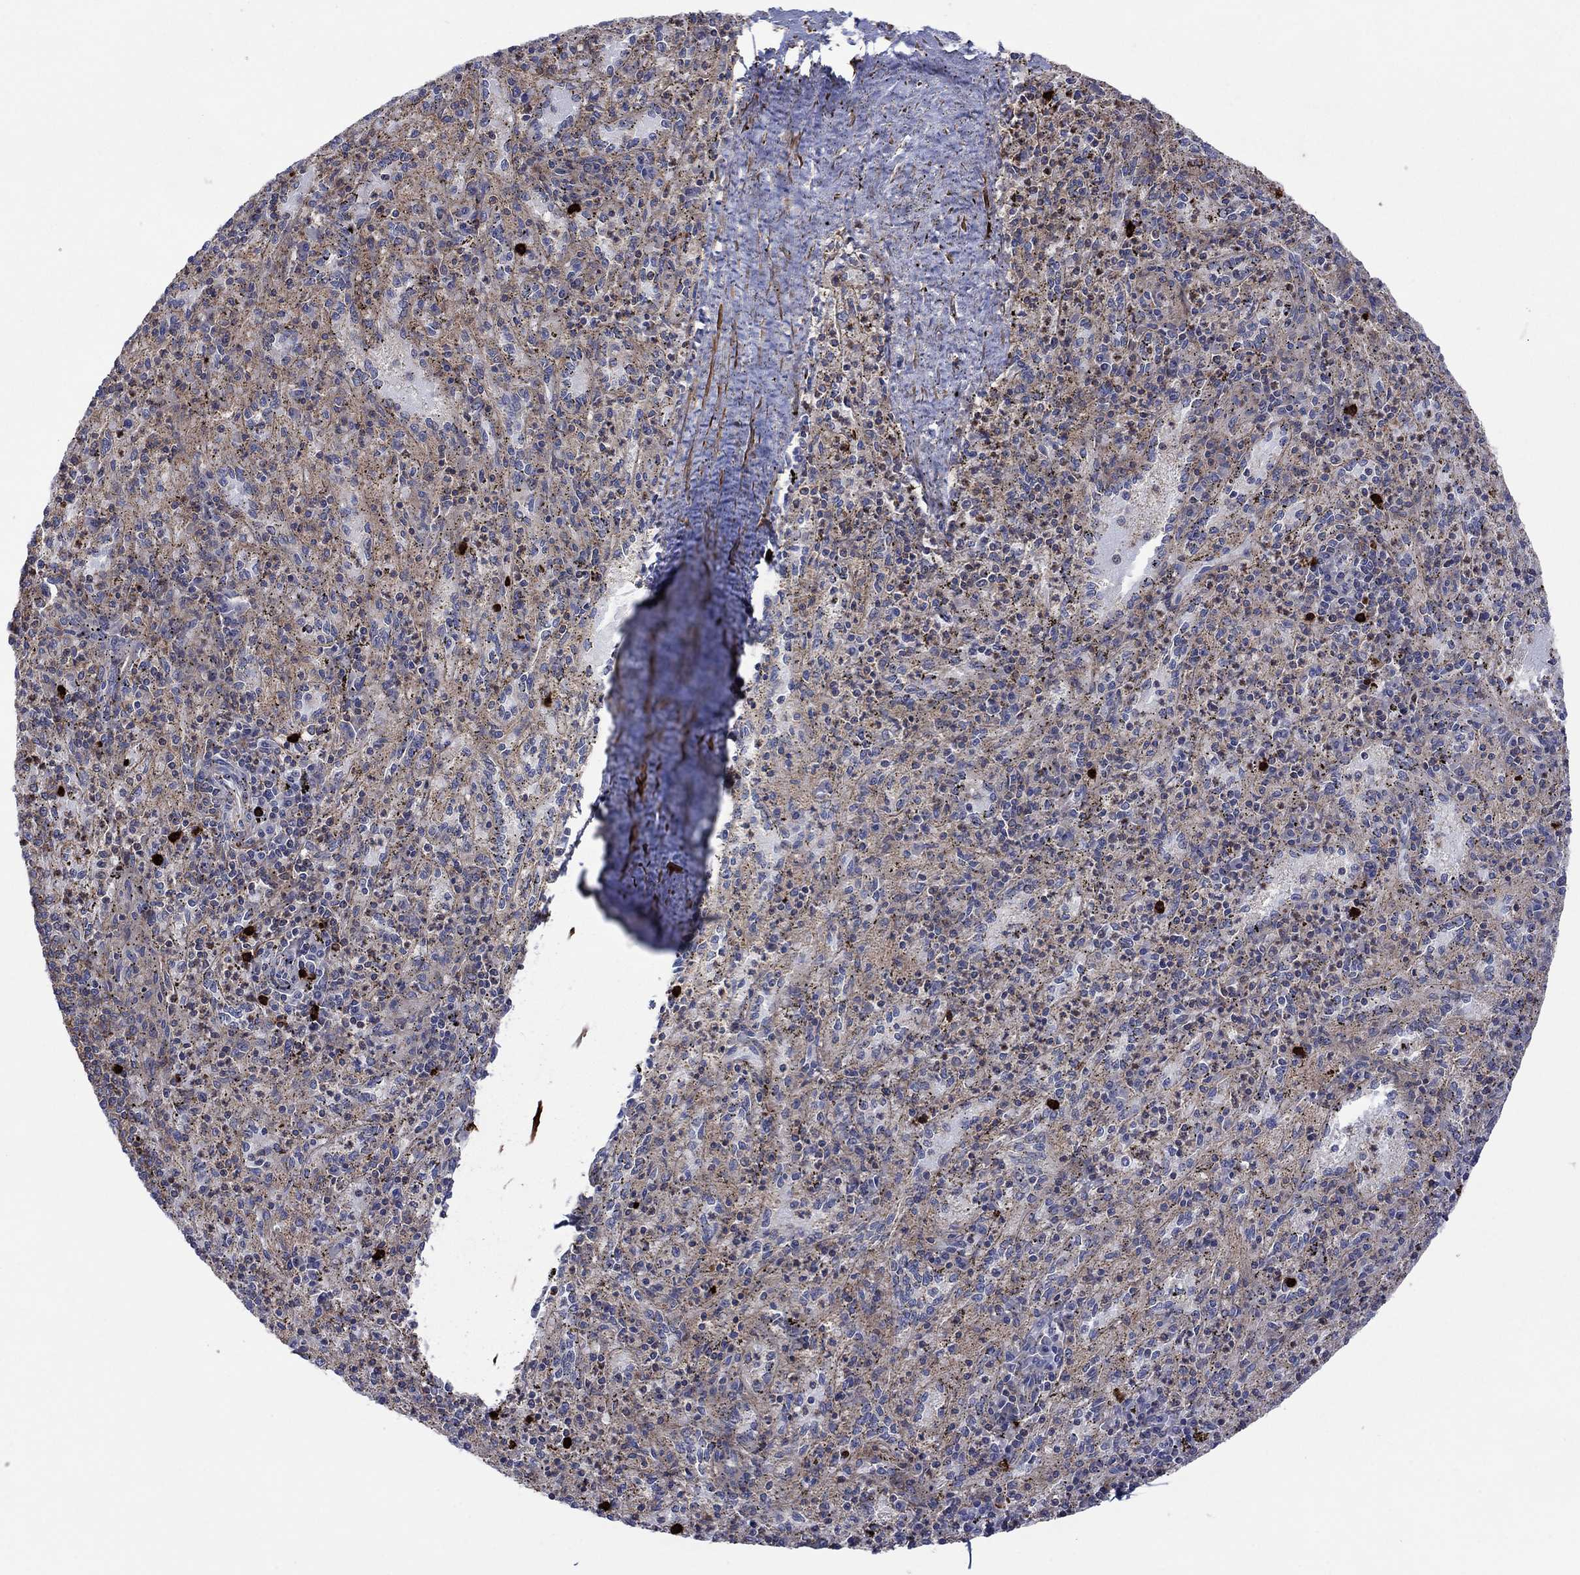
{"staining": {"intensity": "moderate", "quantity": "25%-75%", "location": "cytoplasmic/membranous"}, "tissue": "spleen", "cell_type": "Cells in red pulp", "image_type": "normal", "snomed": [{"axis": "morphology", "description": "Normal tissue, NOS"}, {"axis": "topography", "description": "Spleen"}], "caption": "This photomicrograph reveals IHC staining of benign spleen, with medium moderate cytoplasmic/membranous expression in approximately 25%-75% of cells in red pulp.", "gene": "PAG1", "patient": {"sex": "male", "age": 60}}